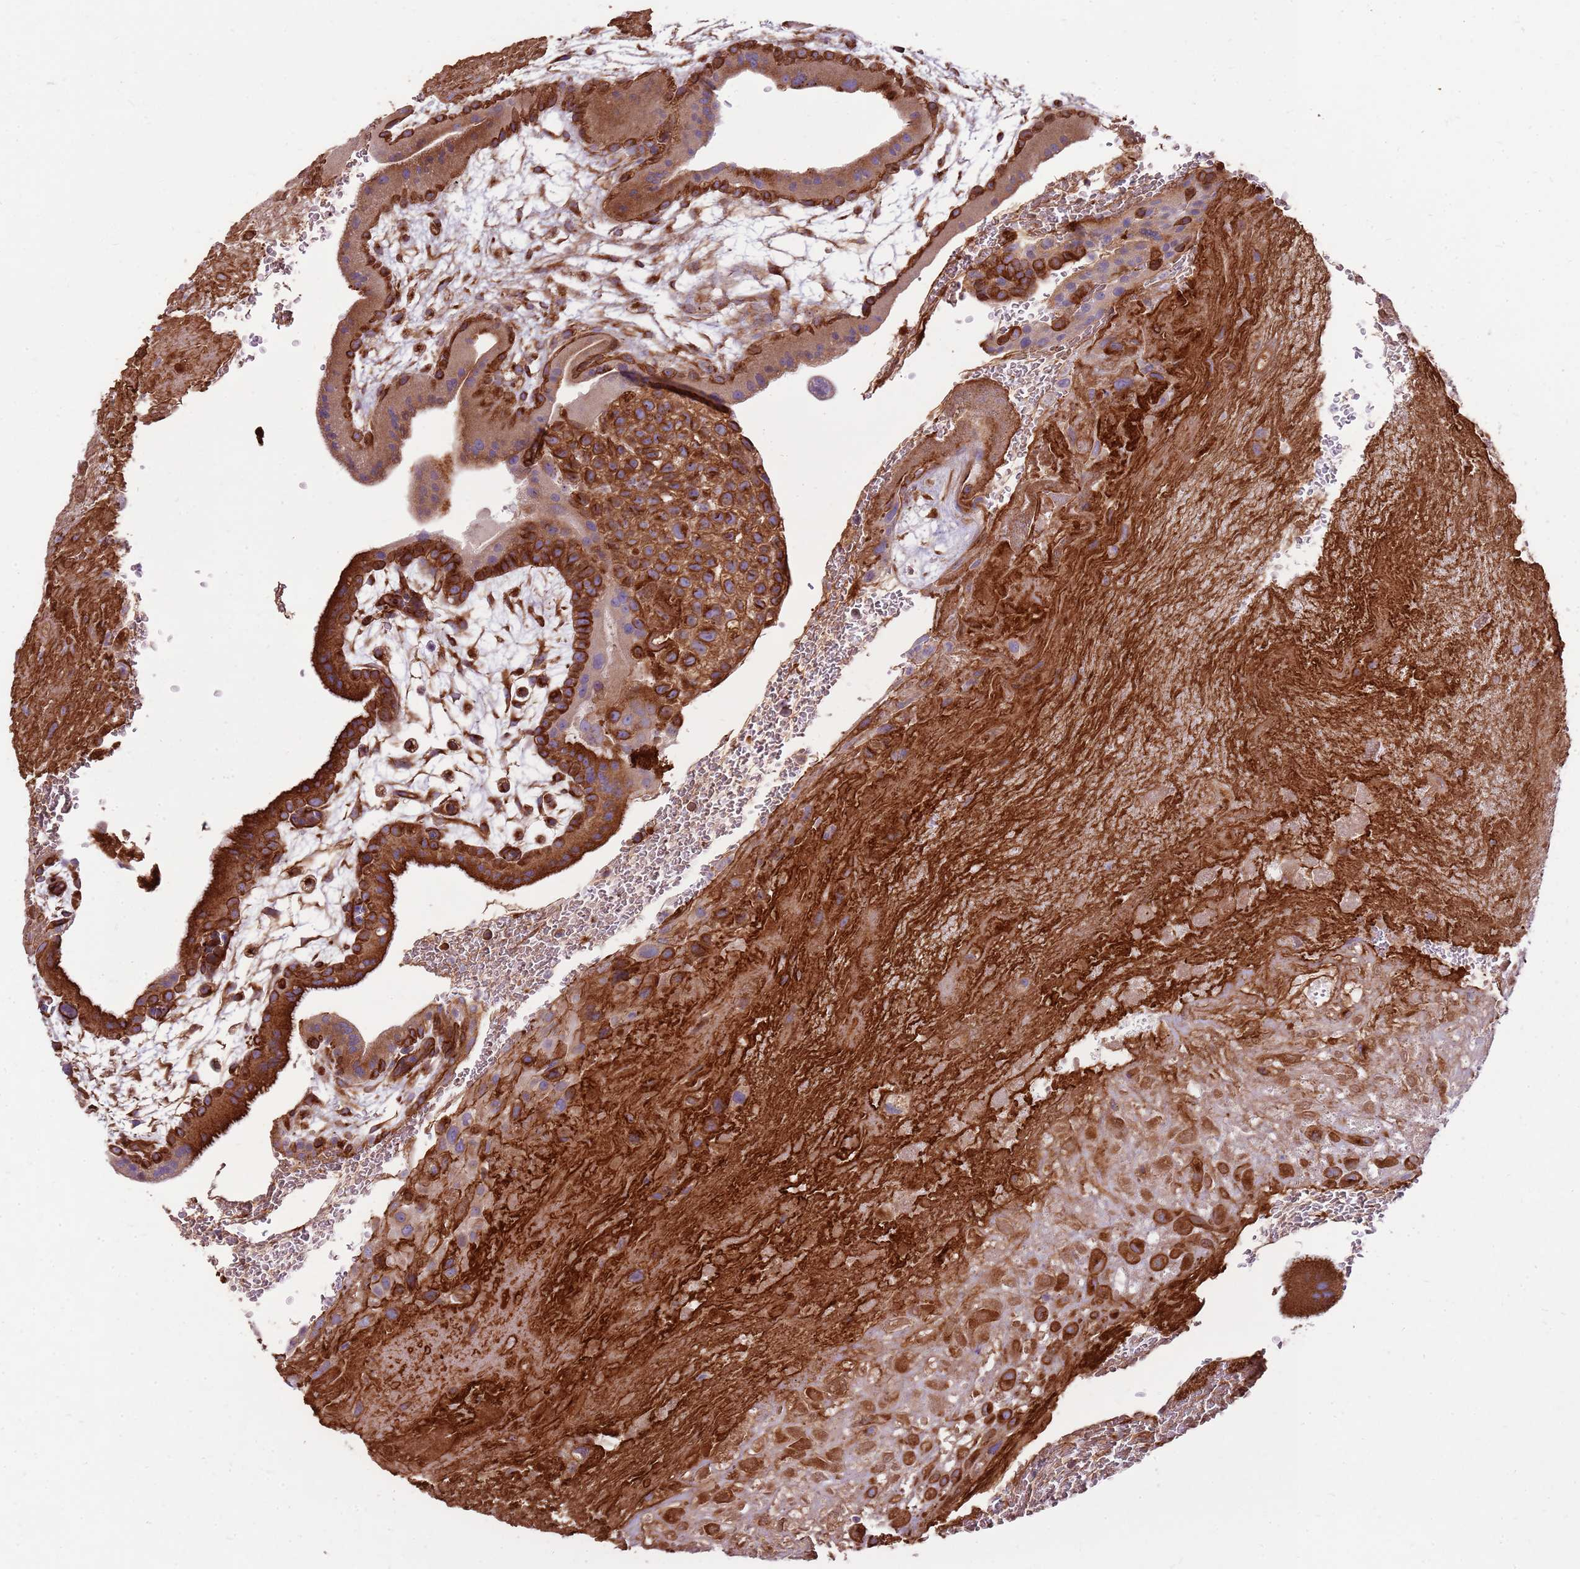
{"staining": {"intensity": "moderate", "quantity": ">75%", "location": "cytoplasmic/membranous"}, "tissue": "placenta", "cell_type": "Decidual cells", "image_type": "normal", "snomed": [{"axis": "morphology", "description": "Normal tissue, NOS"}, {"axis": "topography", "description": "Placenta"}], "caption": "Placenta stained with a protein marker reveals moderate staining in decidual cells.", "gene": "EMC1", "patient": {"sex": "female", "age": 35}}